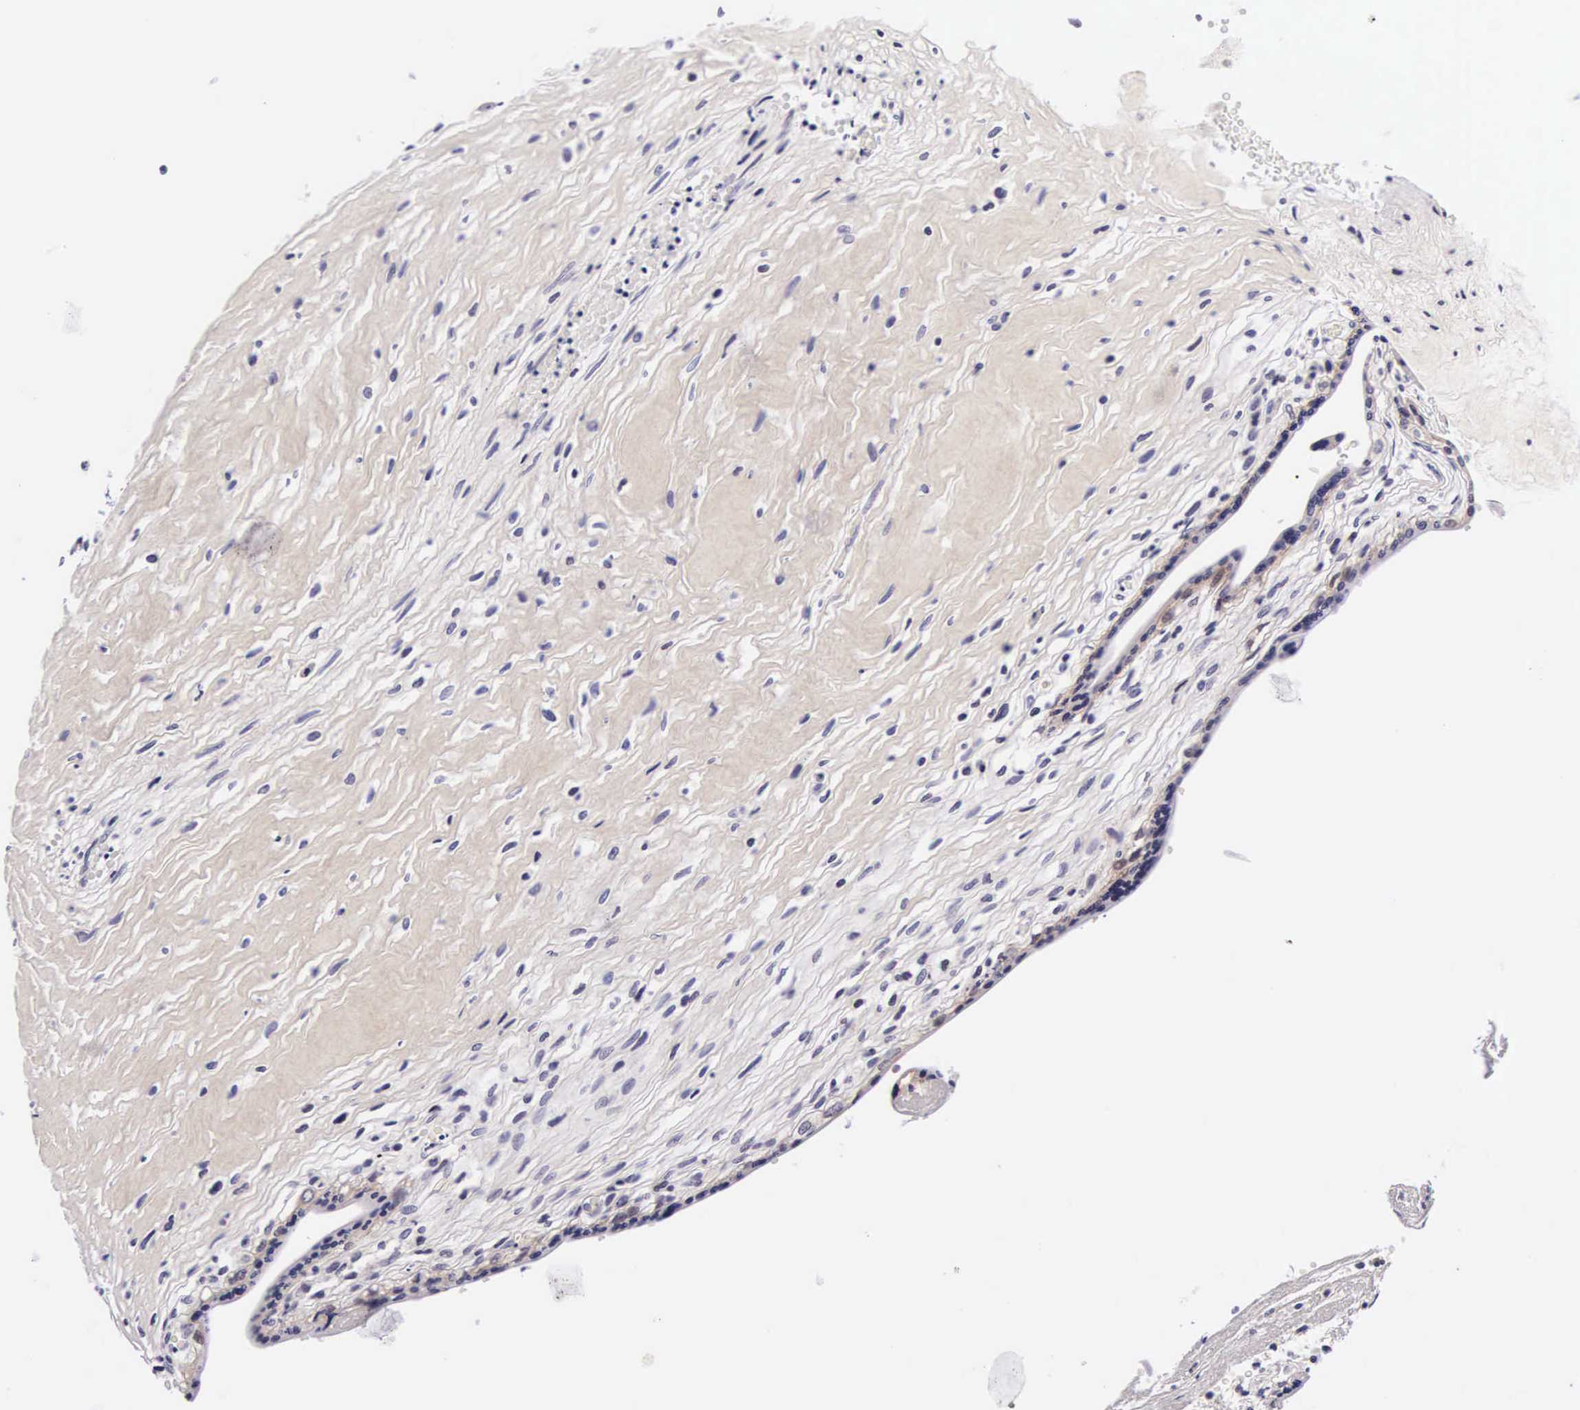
{"staining": {"intensity": "weak", "quantity": "25%-75%", "location": "cytoplasmic/membranous"}, "tissue": "placenta", "cell_type": "Decidual cells", "image_type": "normal", "snomed": [{"axis": "morphology", "description": "Normal tissue, NOS"}, {"axis": "topography", "description": "Placenta"}], "caption": "IHC of benign human placenta reveals low levels of weak cytoplasmic/membranous expression in about 25%-75% of decidual cells. (Brightfield microscopy of DAB IHC at high magnification).", "gene": "PHETA2", "patient": {"sex": "female", "age": 24}}